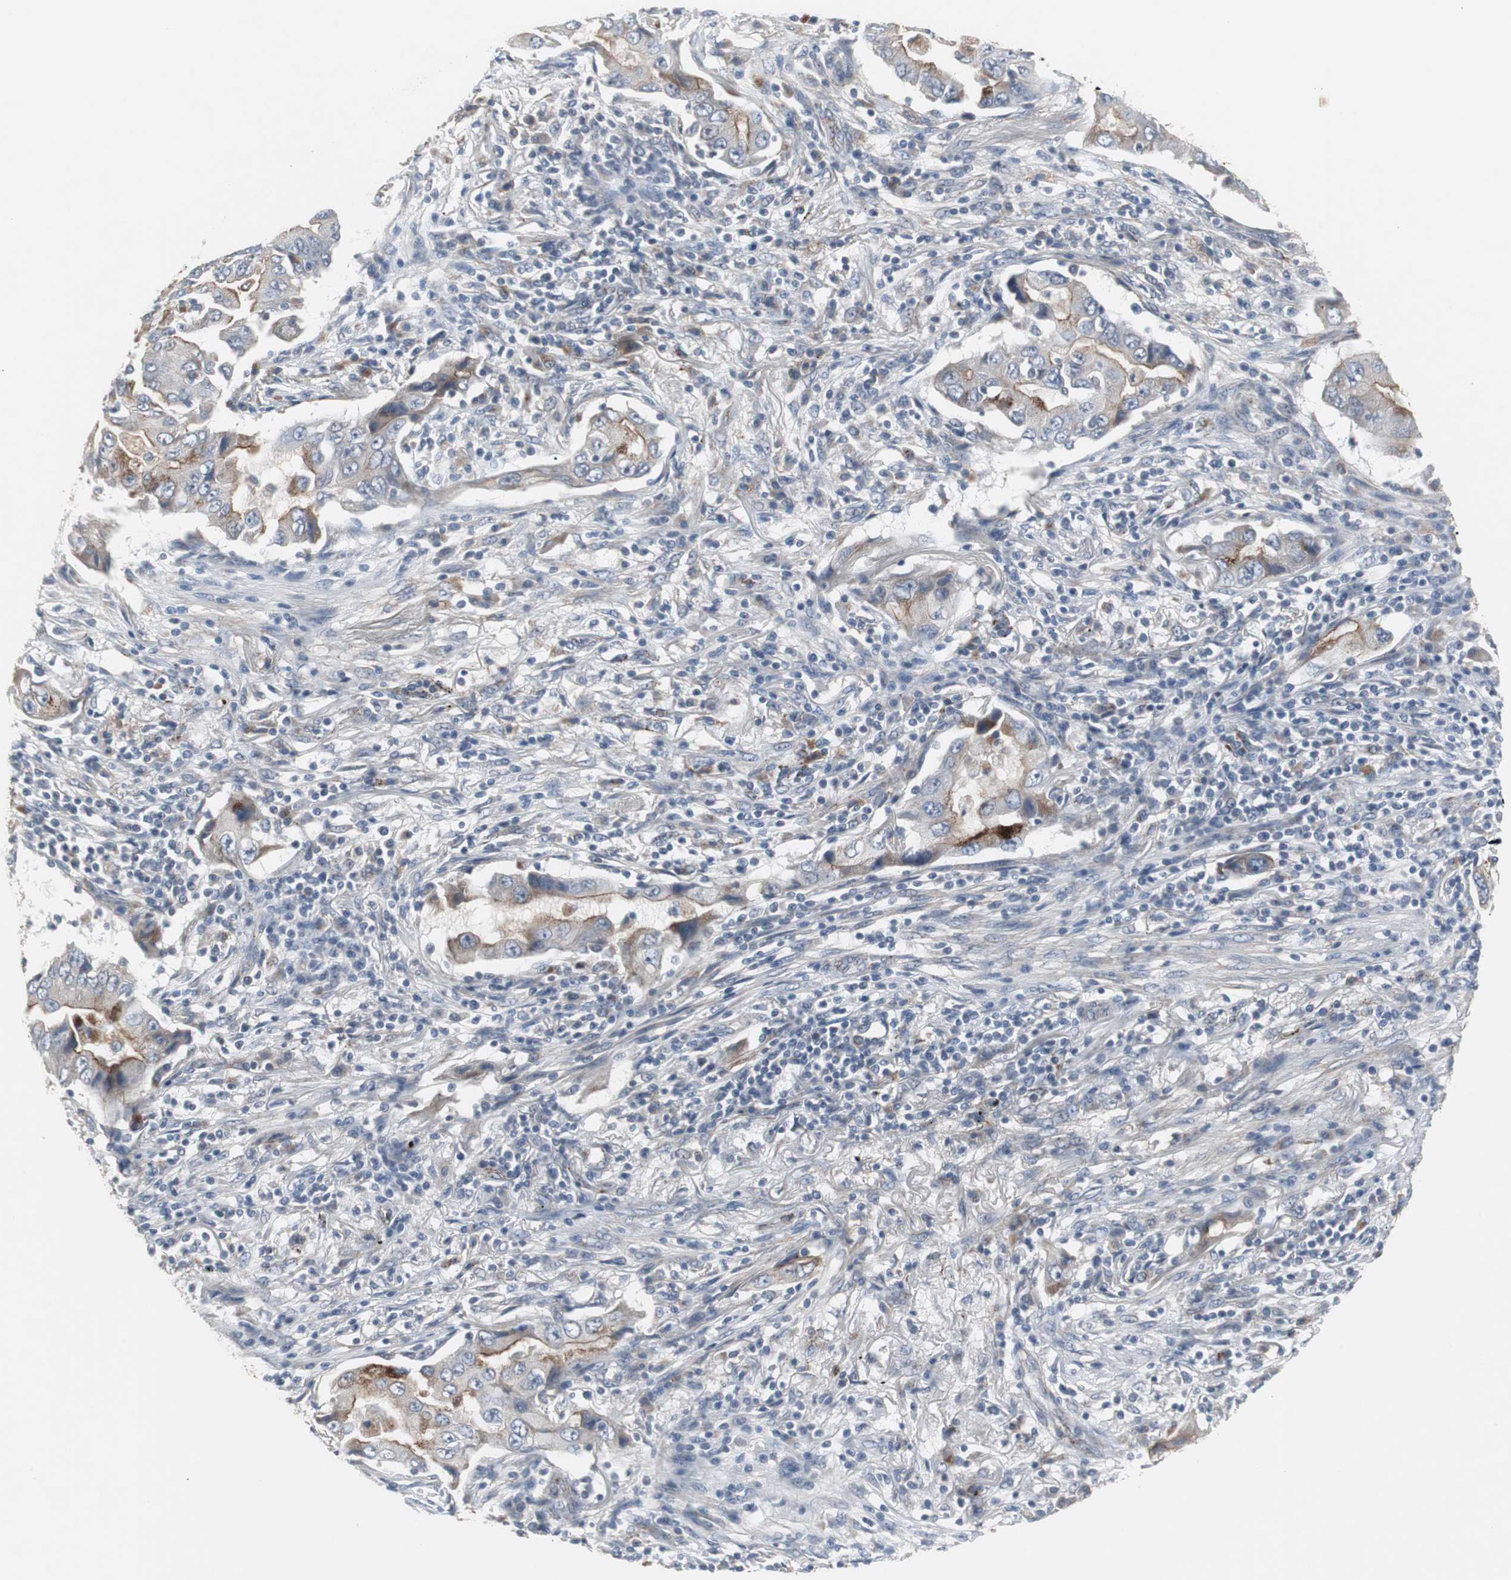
{"staining": {"intensity": "moderate", "quantity": "25%-75%", "location": "cytoplasmic/membranous"}, "tissue": "lung cancer", "cell_type": "Tumor cells", "image_type": "cancer", "snomed": [{"axis": "morphology", "description": "Adenocarcinoma, NOS"}, {"axis": "topography", "description": "Lung"}], "caption": "The histopathology image shows staining of lung cancer (adenocarcinoma), revealing moderate cytoplasmic/membranous protein expression (brown color) within tumor cells.", "gene": "GBA1", "patient": {"sex": "female", "age": 65}}